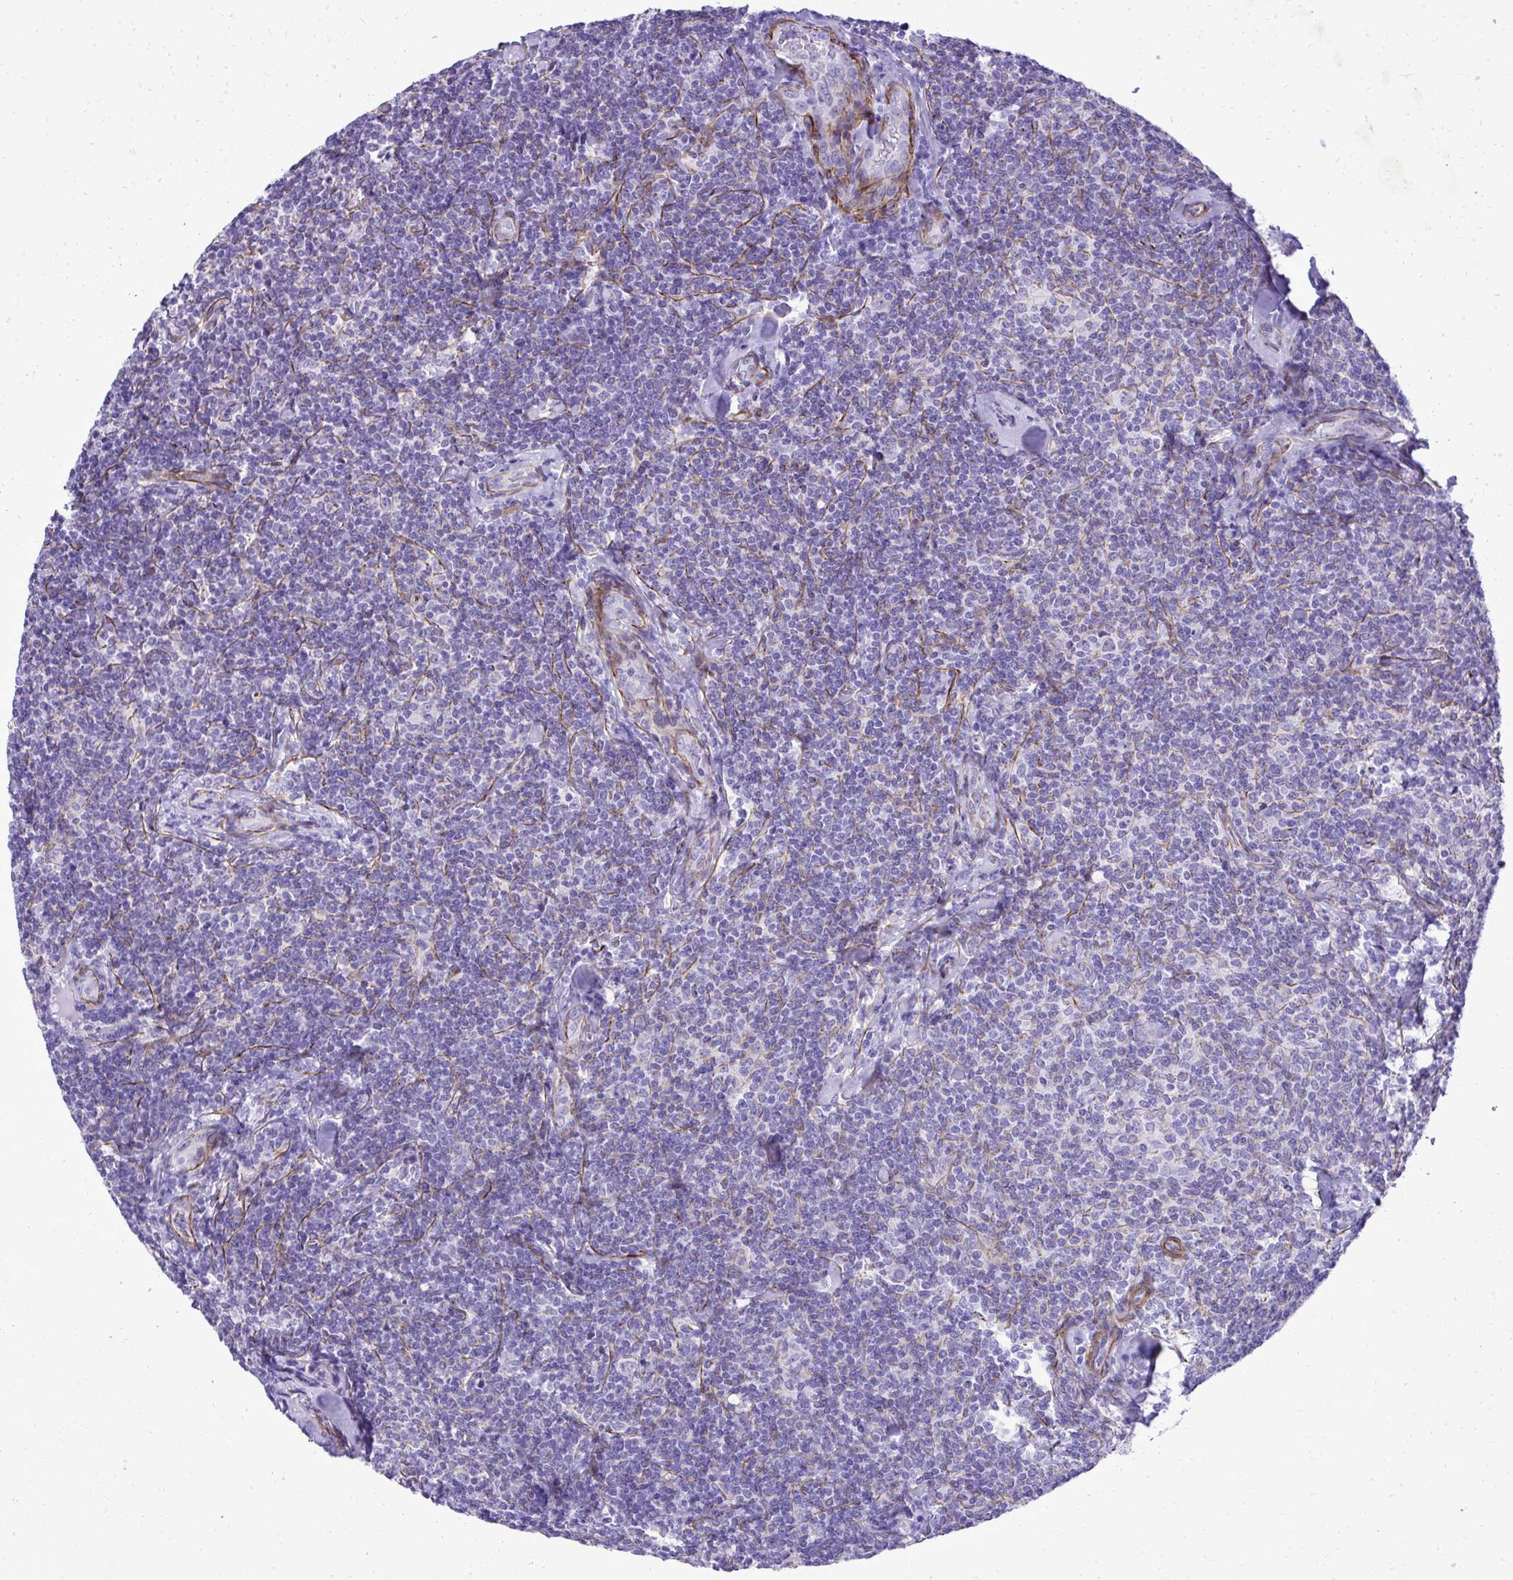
{"staining": {"intensity": "negative", "quantity": "none", "location": "none"}, "tissue": "lymphoma", "cell_type": "Tumor cells", "image_type": "cancer", "snomed": [{"axis": "morphology", "description": "Malignant lymphoma, non-Hodgkin's type, Low grade"}, {"axis": "topography", "description": "Lymph node"}], "caption": "DAB (3,3'-diaminobenzidine) immunohistochemical staining of low-grade malignant lymphoma, non-Hodgkin's type shows no significant expression in tumor cells.", "gene": "PITPNM3", "patient": {"sex": "female", "age": 56}}